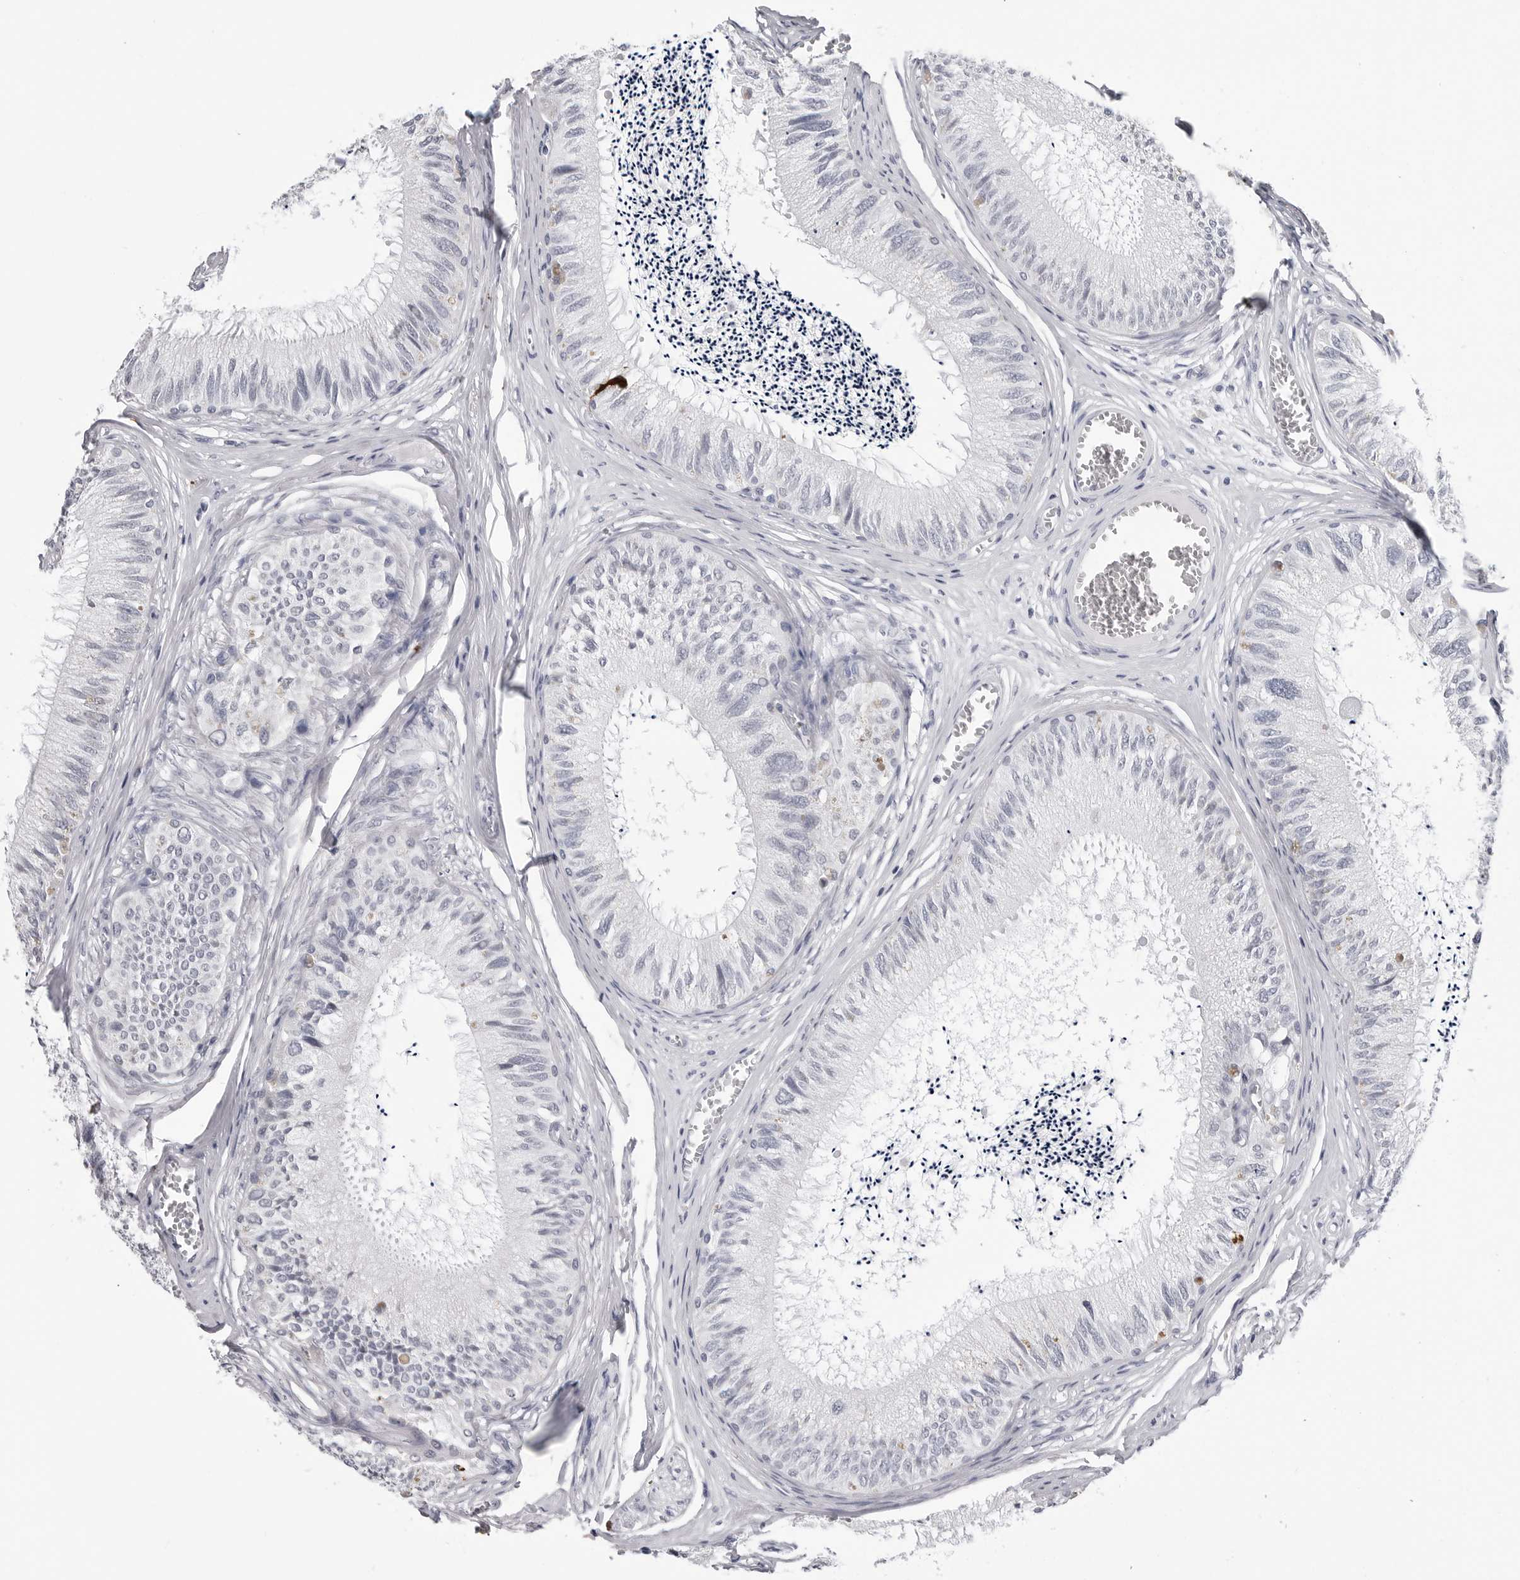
{"staining": {"intensity": "negative", "quantity": "none", "location": "none"}, "tissue": "epididymis", "cell_type": "Glandular cells", "image_type": "normal", "snomed": [{"axis": "morphology", "description": "Normal tissue, NOS"}, {"axis": "topography", "description": "Epididymis"}], "caption": "Immunohistochemistry (IHC) of benign human epididymis demonstrates no expression in glandular cells.", "gene": "PGA3", "patient": {"sex": "male", "age": 79}}